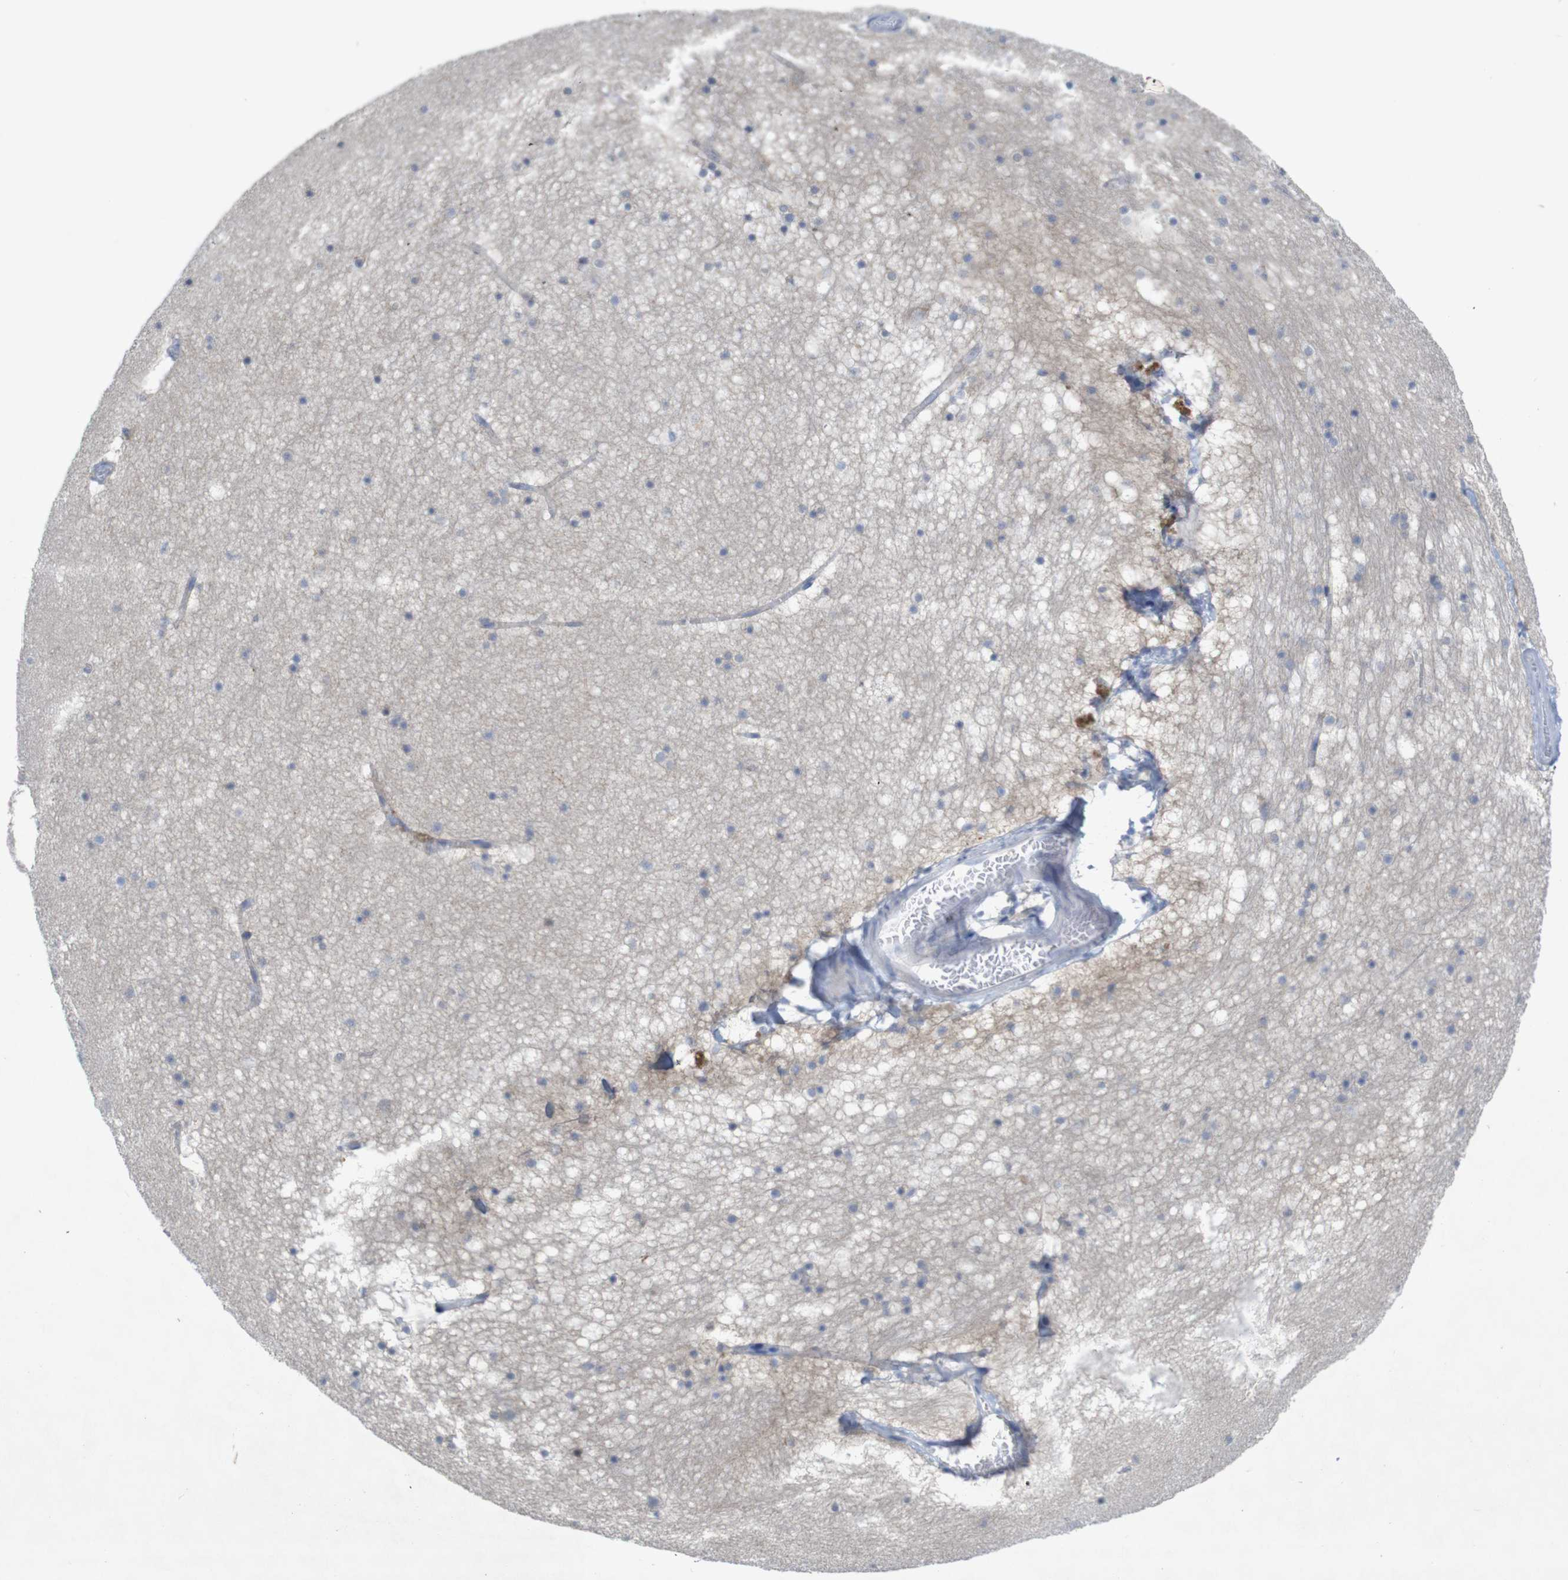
{"staining": {"intensity": "negative", "quantity": "none", "location": "none"}, "tissue": "hippocampus", "cell_type": "Glial cells", "image_type": "normal", "snomed": [{"axis": "morphology", "description": "Normal tissue, NOS"}, {"axis": "topography", "description": "Hippocampus"}], "caption": "The micrograph shows no significant expression in glial cells of hippocampus. (IHC, brightfield microscopy, high magnification).", "gene": "BCAR3", "patient": {"sex": "male", "age": 45}}